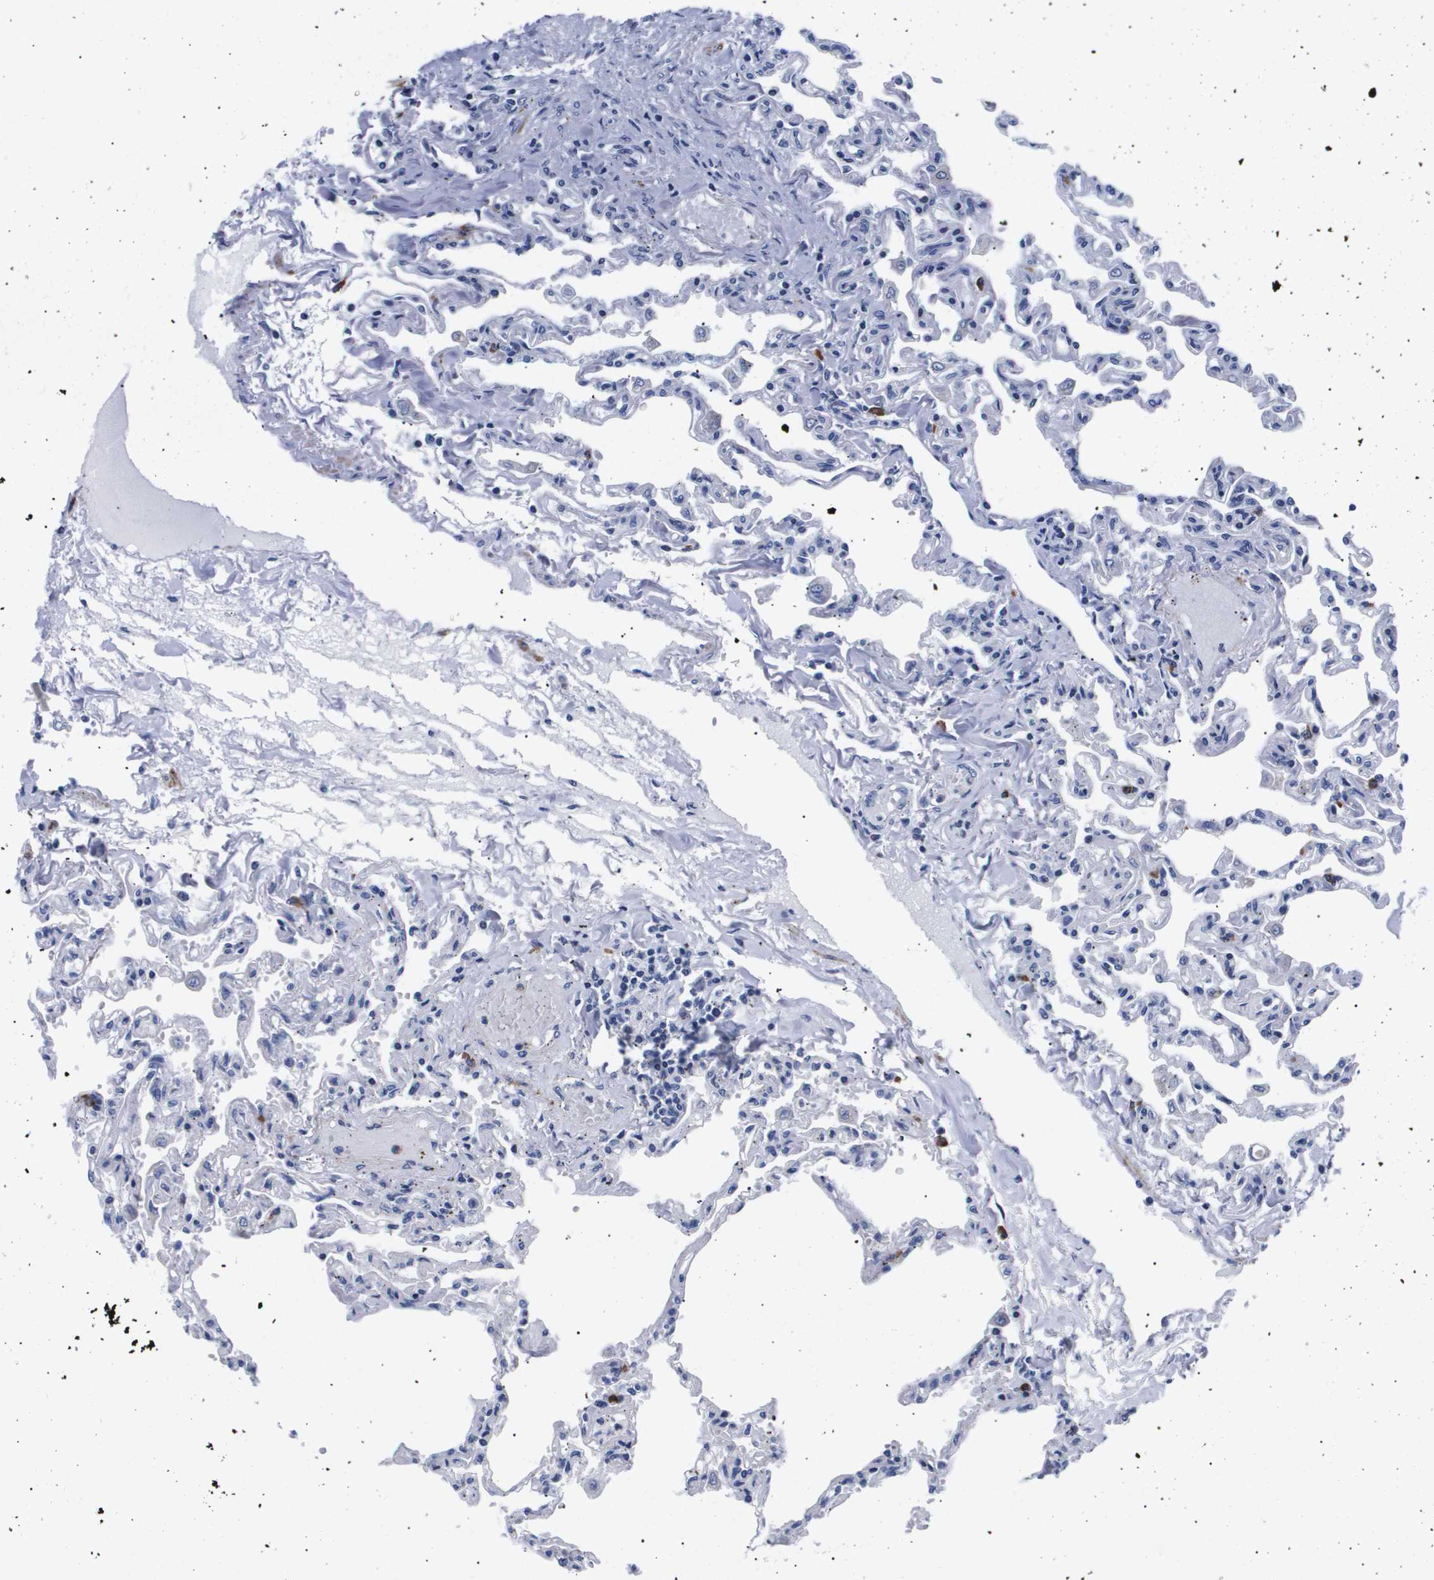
{"staining": {"intensity": "negative", "quantity": "none", "location": "none"}, "tissue": "lung", "cell_type": "Alveolar cells", "image_type": "normal", "snomed": [{"axis": "morphology", "description": "Normal tissue, NOS"}, {"axis": "topography", "description": "Lung"}], "caption": "An immunohistochemistry micrograph of normal lung is shown. There is no staining in alveolar cells of lung. Nuclei are stained in blue.", "gene": "SHD", "patient": {"sex": "male", "age": 21}}